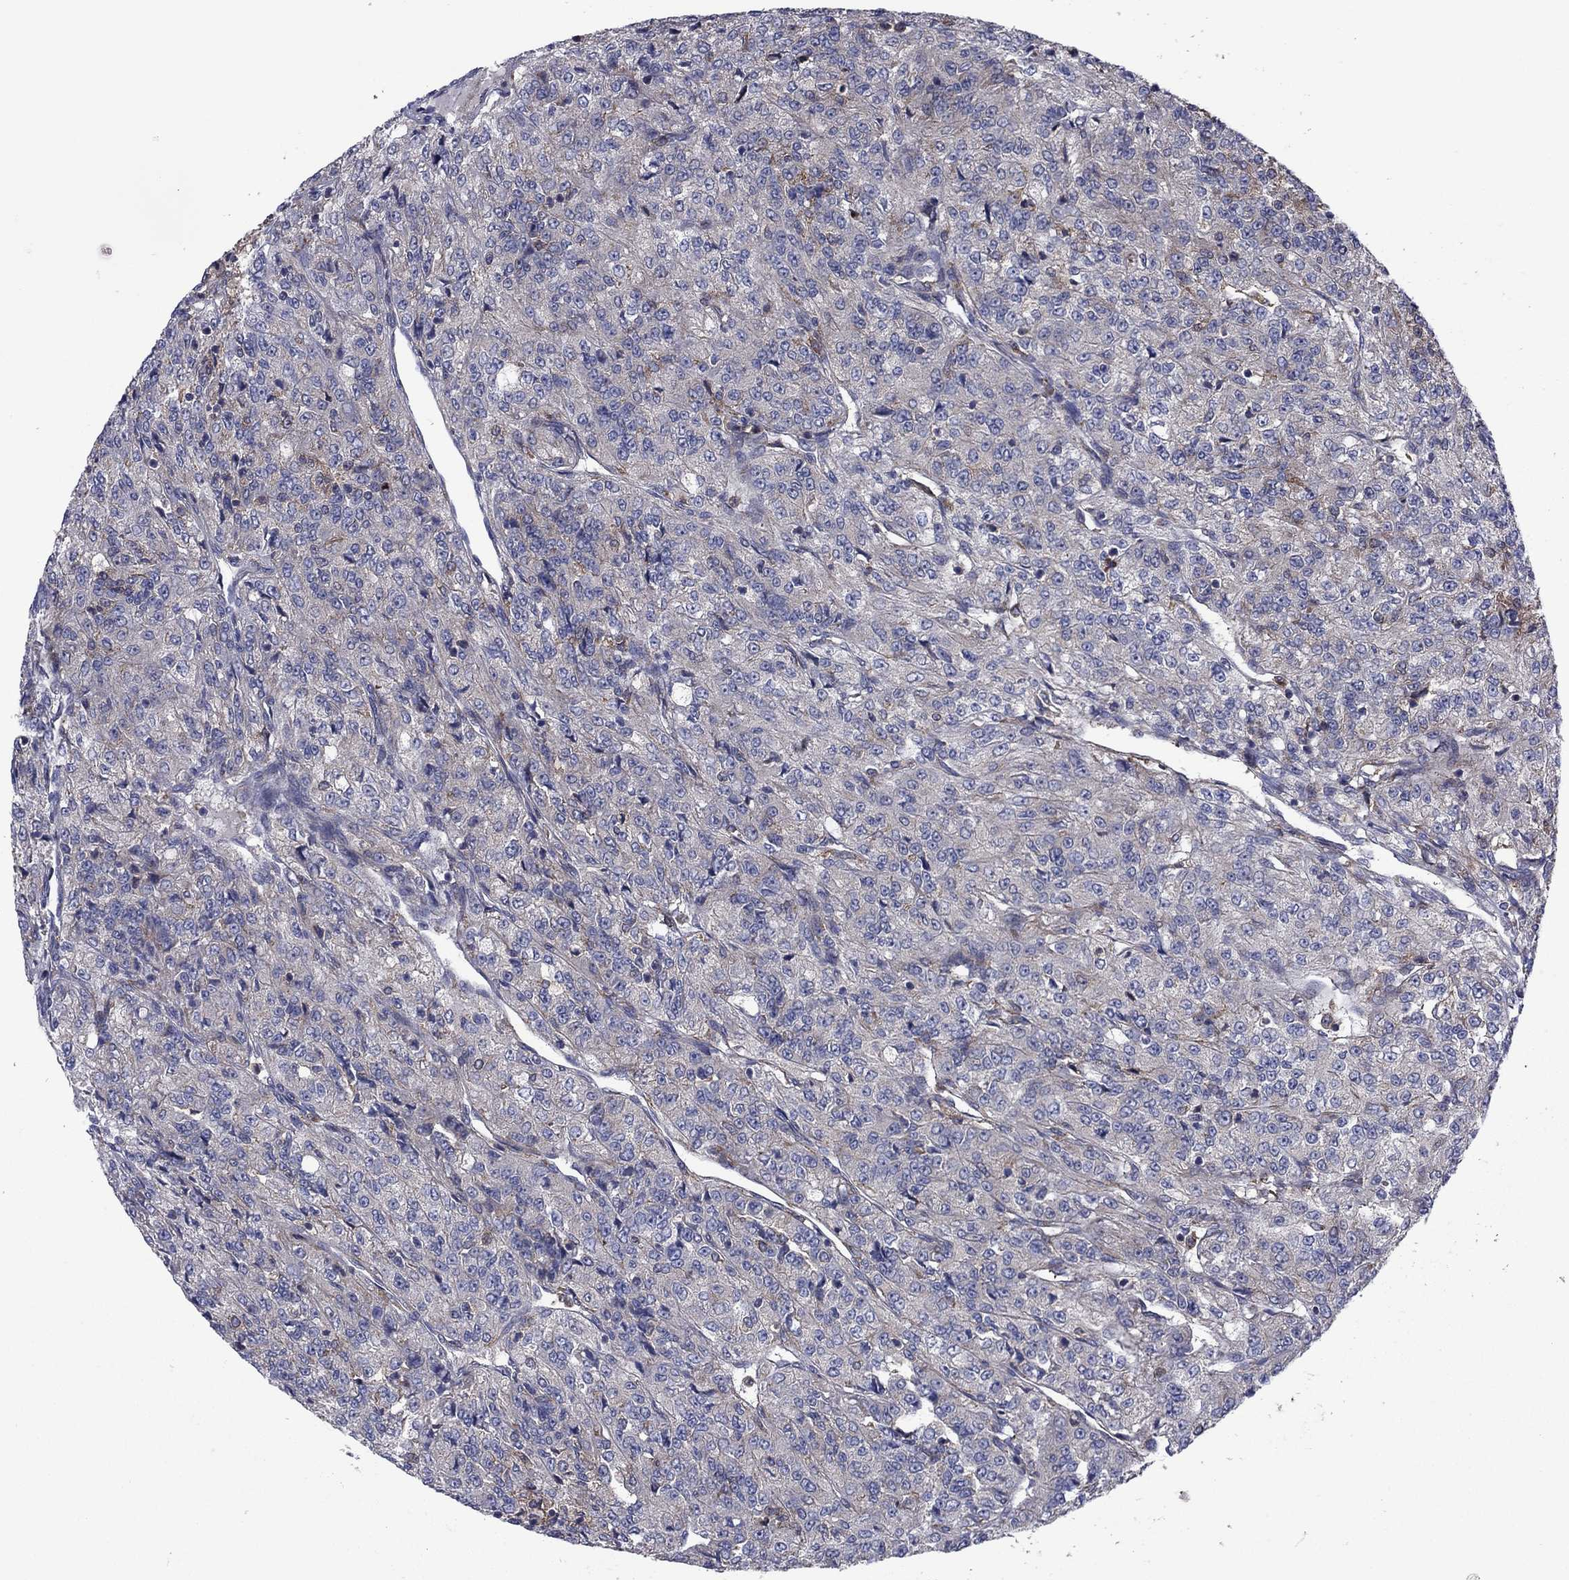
{"staining": {"intensity": "weak", "quantity": "<25%", "location": "cytoplasmic/membranous"}, "tissue": "renal cancer", "cell_type": "Tumor cells", "image_type": "cancer", "snomed": [{"axis": "morphology", "description": "Adenocarcinoma, NOS"}, {"axis": "topography", "description": "Kidney"}], "caption": "High magnification brightfield microscopy of renal adenocarcinoma stained with DAB (brown) and counterstained with hematoxylin (blue): tumor cells show no significant expression.", "gene": "MEA1", "patient": {"sex": "female", "age": 63}}